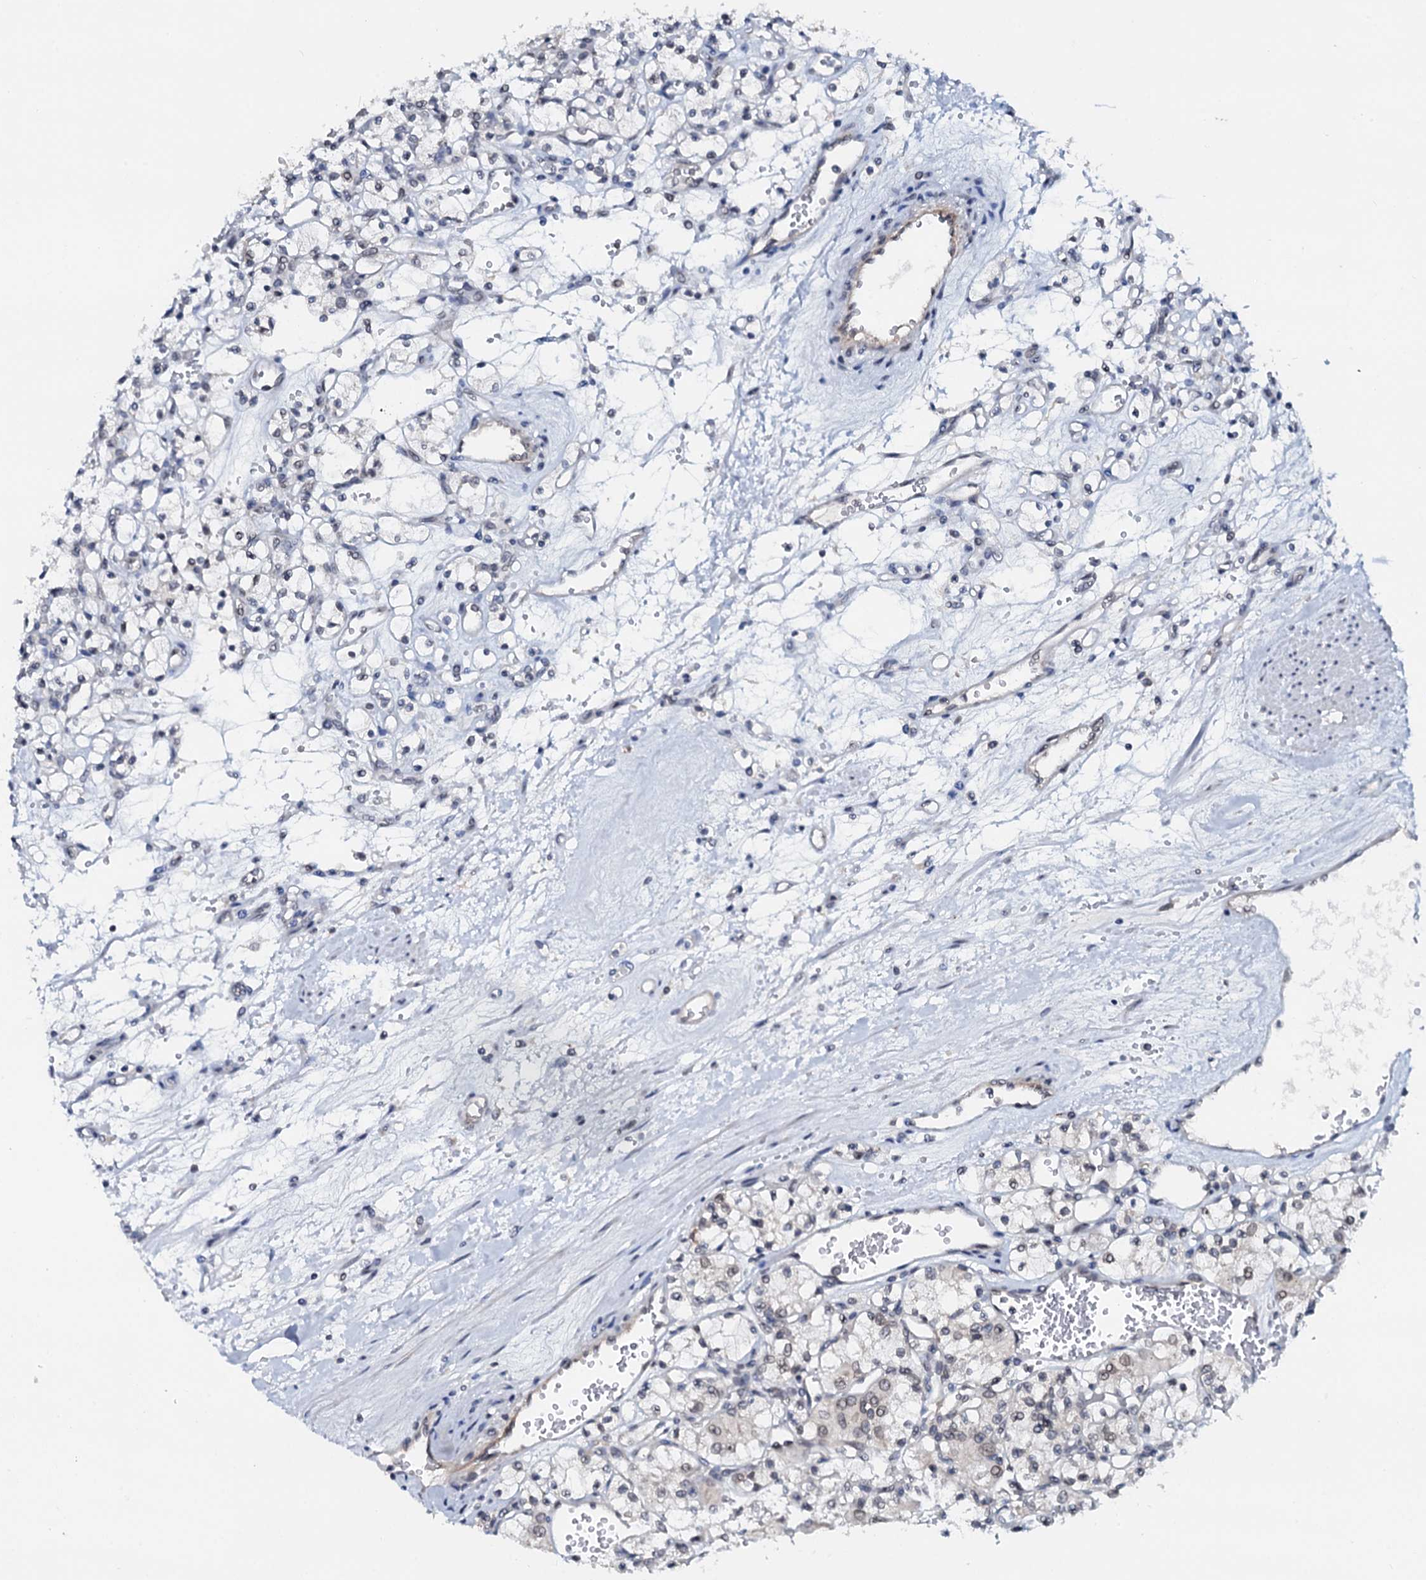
{"staining": {"intensity": "weak", "quantity": "<25%", "location": "nuclear"}, "tissue": "renal cancer", "cell_type": "Tumor cells", "image_type": "cancer", "snomed": [{"axis": "morphology", "description": "Adenocarcinoma, NOS"}, {"axis": "topography", "description": "Kidney"}], "caption": "Immunohistochemical staining of renal cancer (adenocarcinoma) demonstrates no significant positivity in tumor cells. (DAB (3,3'-diaminobenzidine) immunohistochemistry (IHC) visualized using brightfield microscopy, high magnification).", "gene": "SNTA1", "patient": {"sex": "female", "age": 59}}